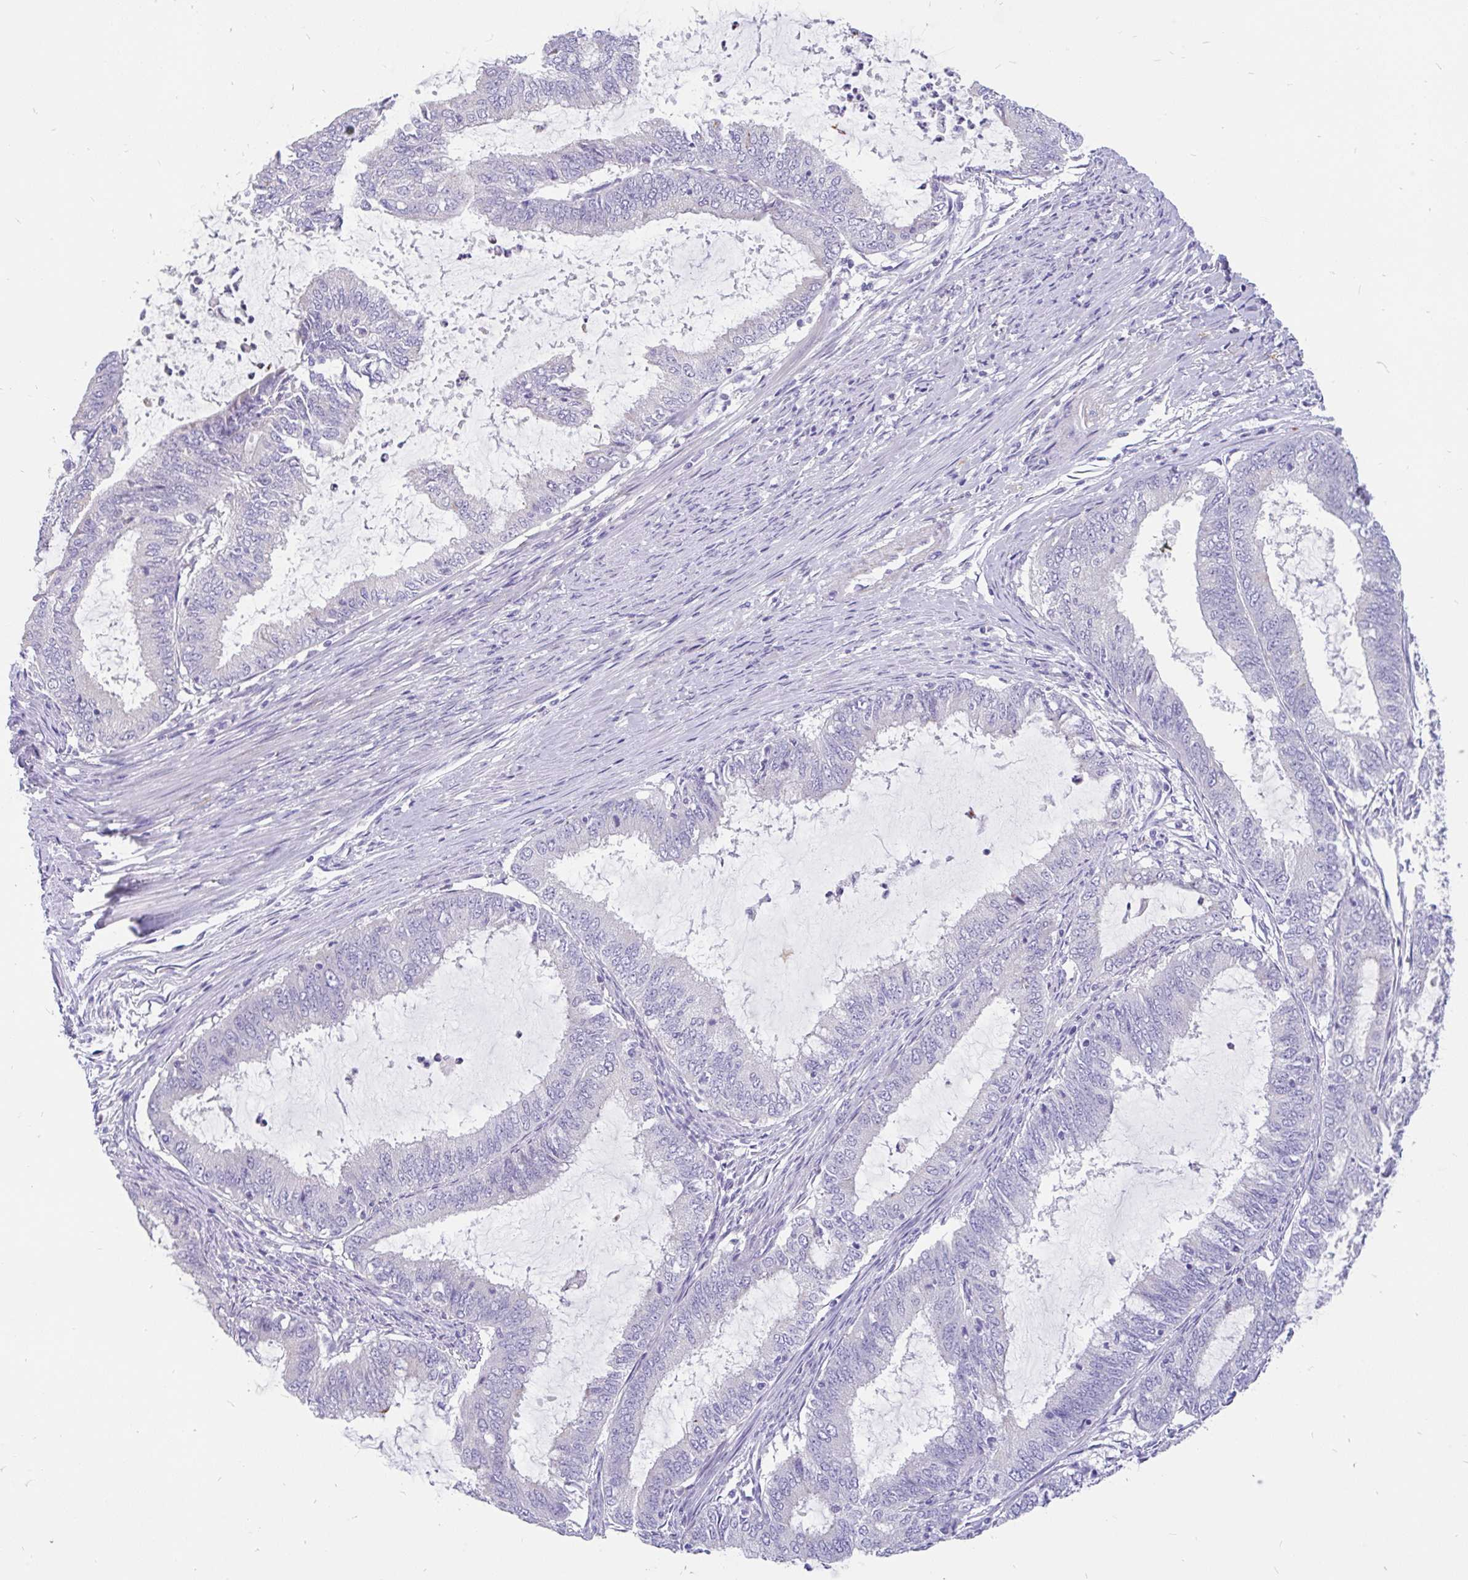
{"staining": {"intensity": "negative", "quantity": "none", "location": "none"}, "tissue": "endometrial cancer", "cell_type": "Tumor cells", "image_type": "cancer", "snomed": [{"axis": "morphology", "description": "Adenocarcinoma, NOS"}, {"axis": "topography", "description": "Endometrium"}], "caption": "Histopathology image shows no protein positivity in tumor cells of endometrial cancer (adenocarcinoma) tissue. Brightfield microscopy of IHC stained with DAB (3,3'-diaminobenzidine) (brown) and hematoxylin (blue), captured at high magnification.", "gene": "KIAA2013", "patient": {"sex": "female", "age": 51}}